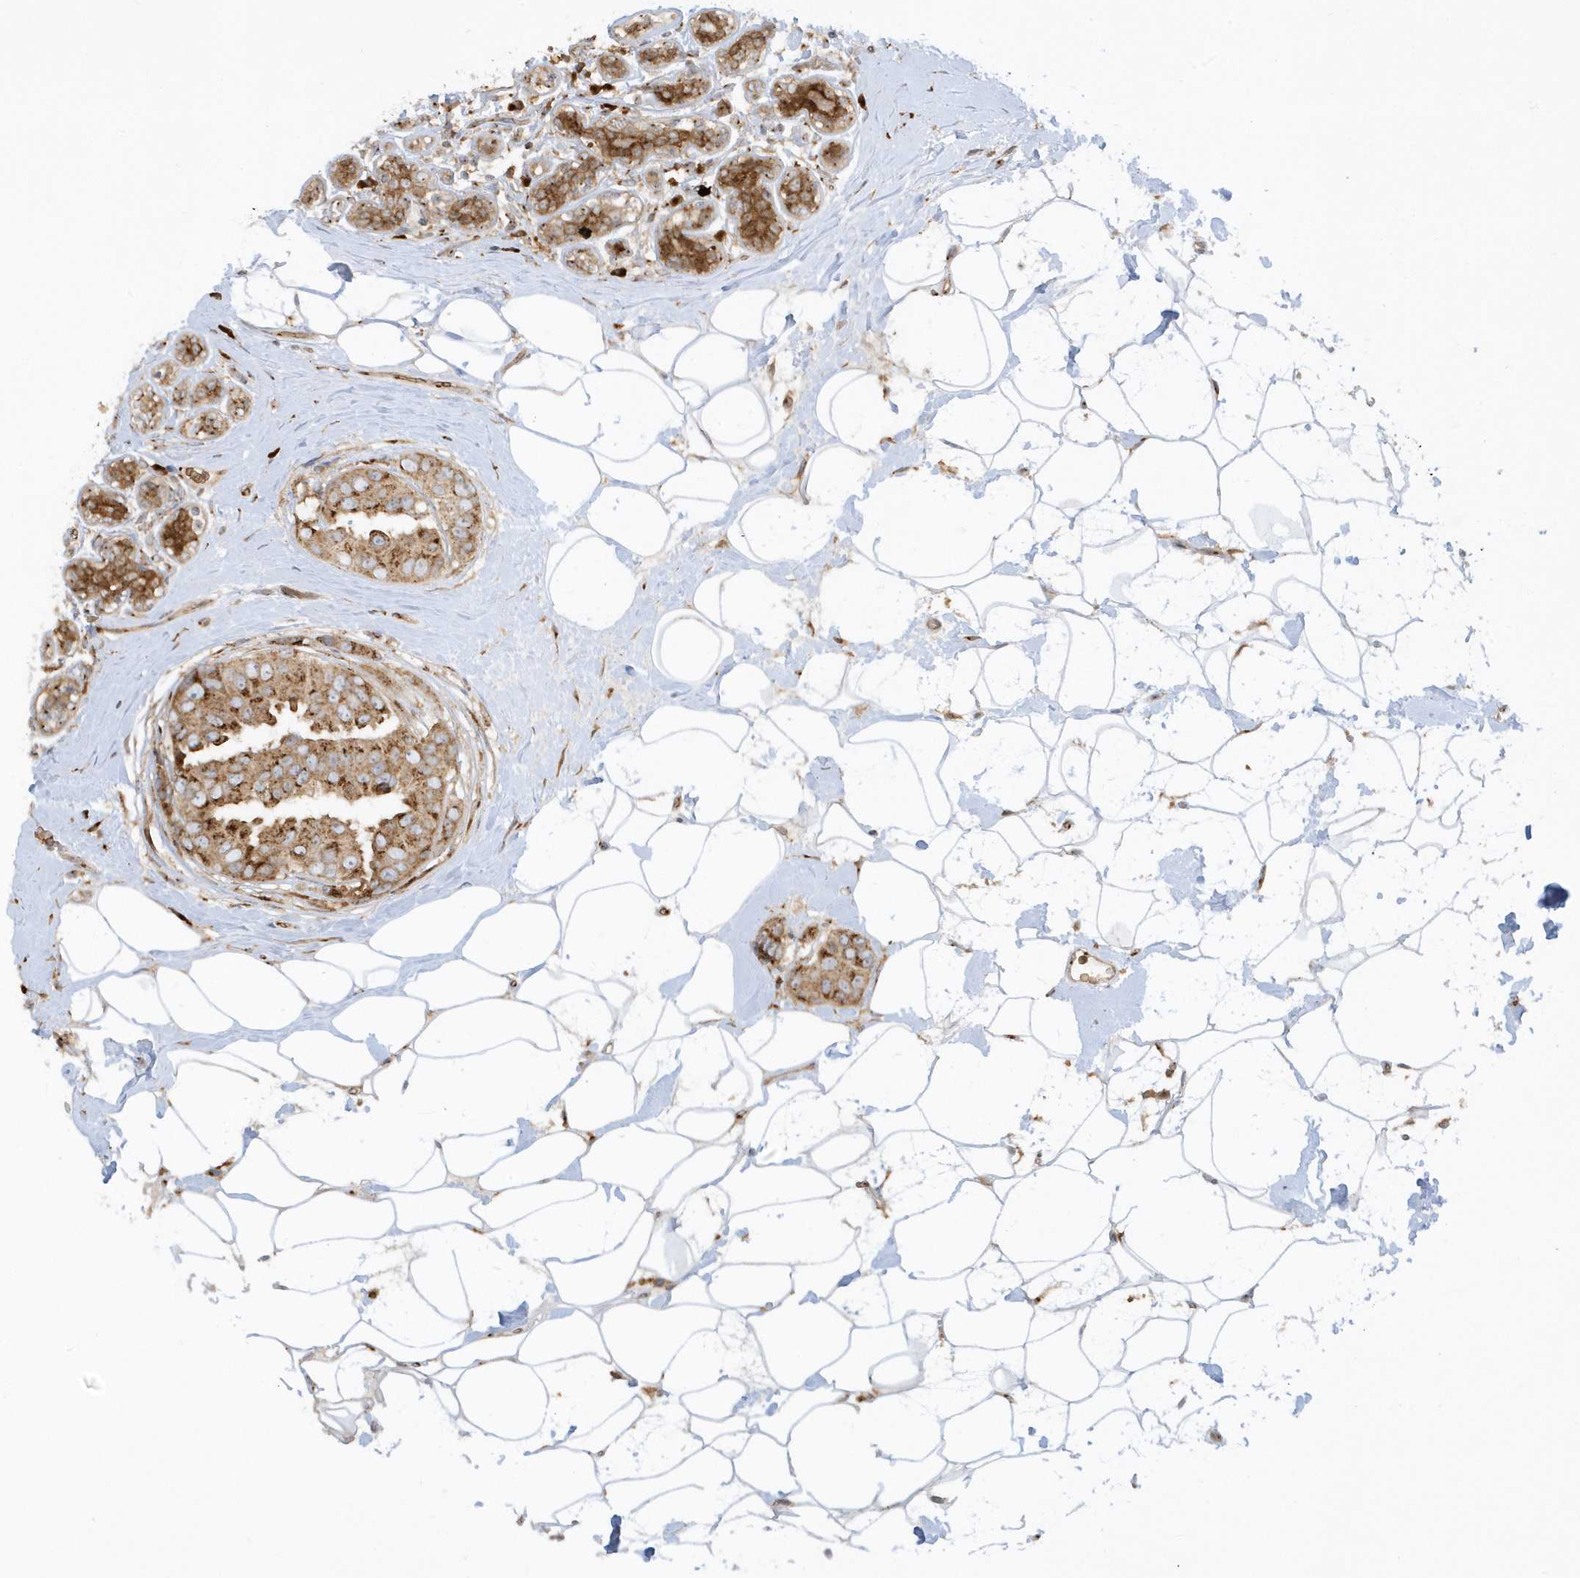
{"staining": {"intensity": "moderate", "quantity": ">75%", "location": "cytoplasmic/membranous"}, "tissue": "breast cancer", "cell_type": "Tumor cells", "image_type": "cancer", "snomed": [{"axis": "morphology", "description": "Normal tissue, NOS"}, {"axis": "morphology", "description": "Duct carcinoma"}, {"axis": "topography", "description": "Breast"}], "caption": "Breast intraductal carcinoma stained for a protein demonstrates moderate cytoplasmic/membranous positivity in tumor cells.", "gene": "RPP40", "patient": {"sex": "female", "age": 39}}